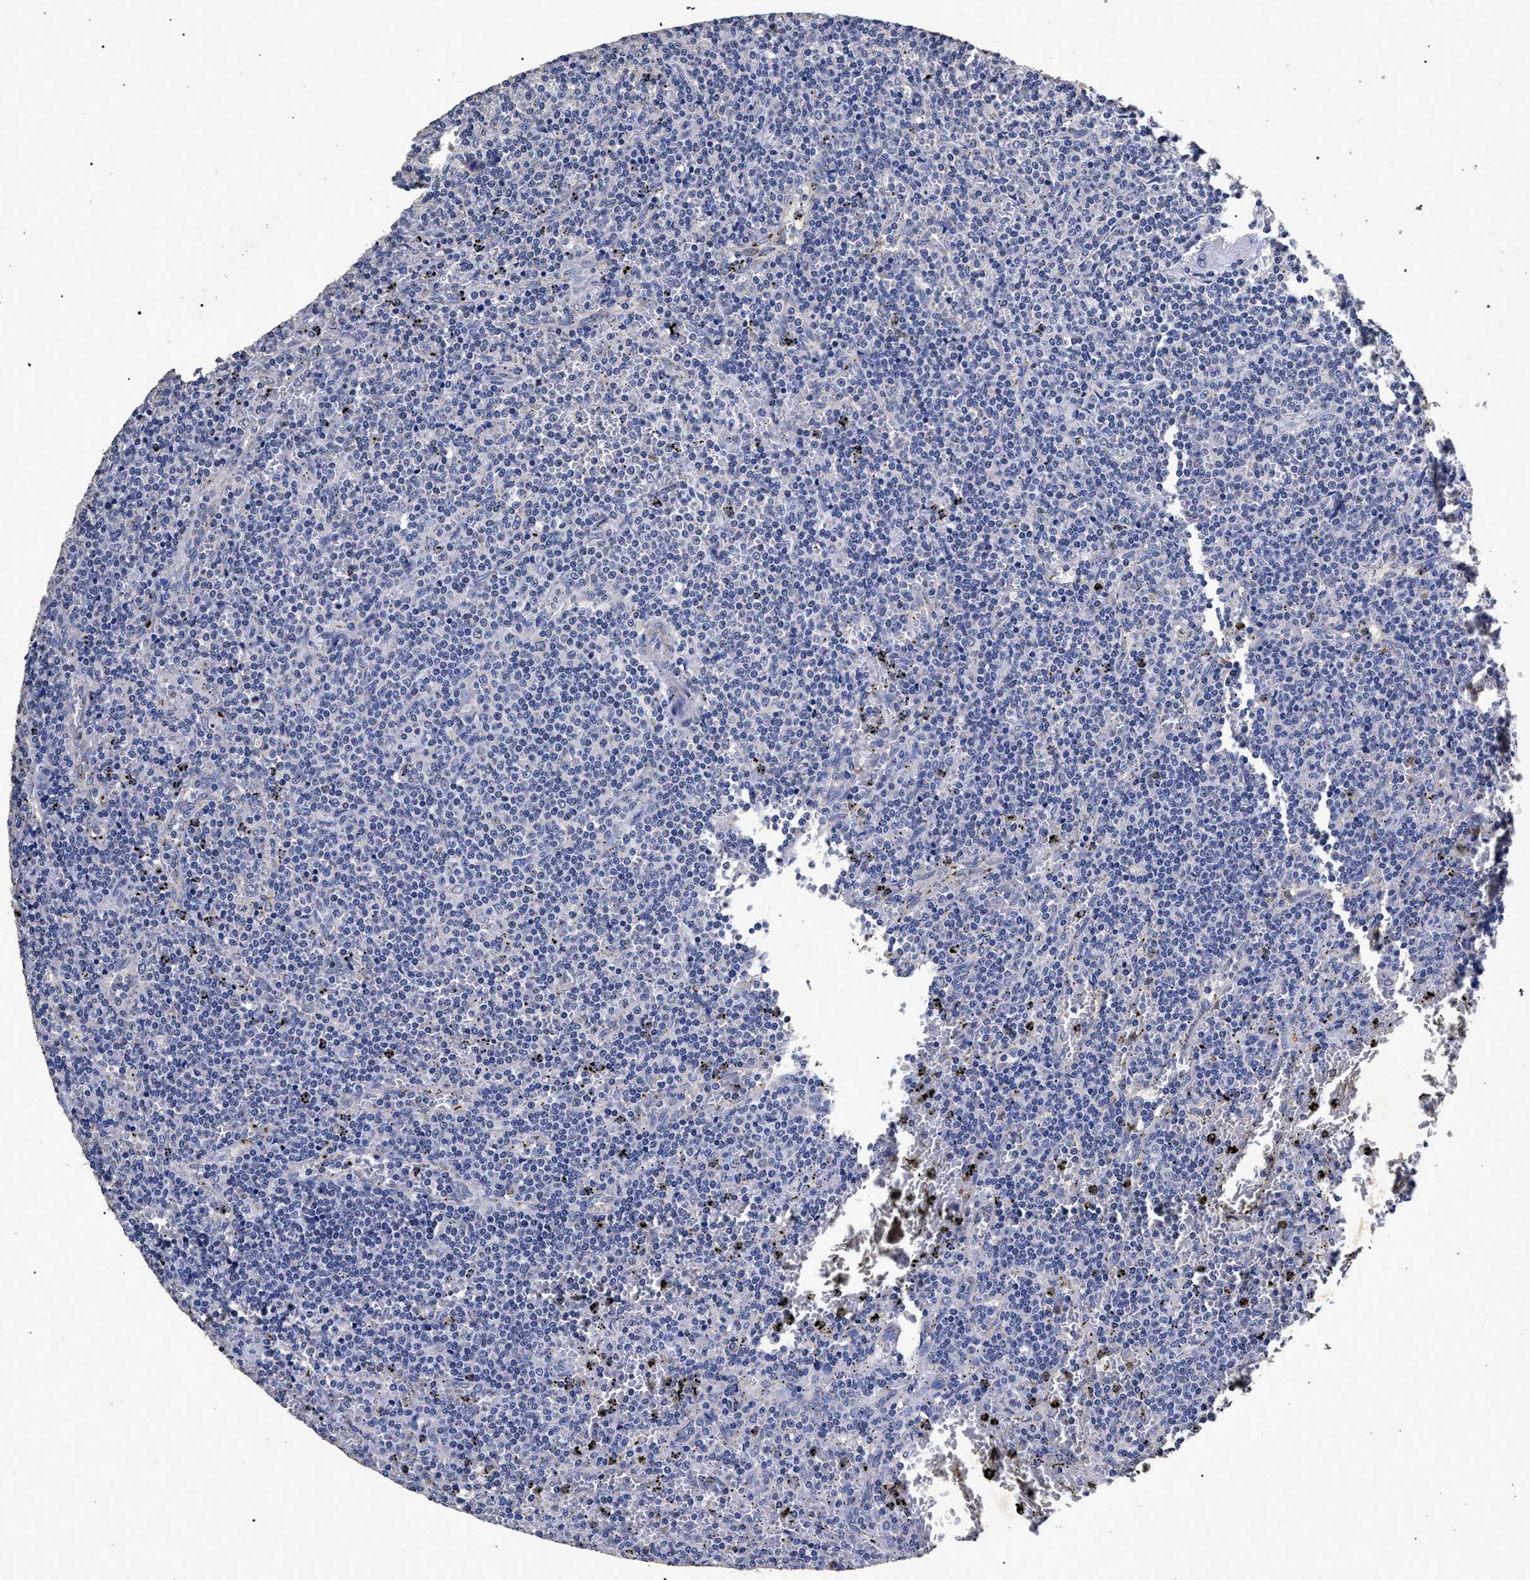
{"staining": {"intensity": "negative", "quantity": "none", "location": "none"}, "tissue": "lymphoma", "cell_type": "Tumor cells", "image_type": "cancer", "snomed": [{"axis": "morphology", "description": "Malignant lymphoma, non-Hodgkin's type, Low grade"}, {"axis": "topography", "description": "Spleen"}], "caption": "IHC of human lymphoma shows no staining in tumor cells.", "gene": "ATP1A2", "patient": {"sex": "female", "age": 50}}